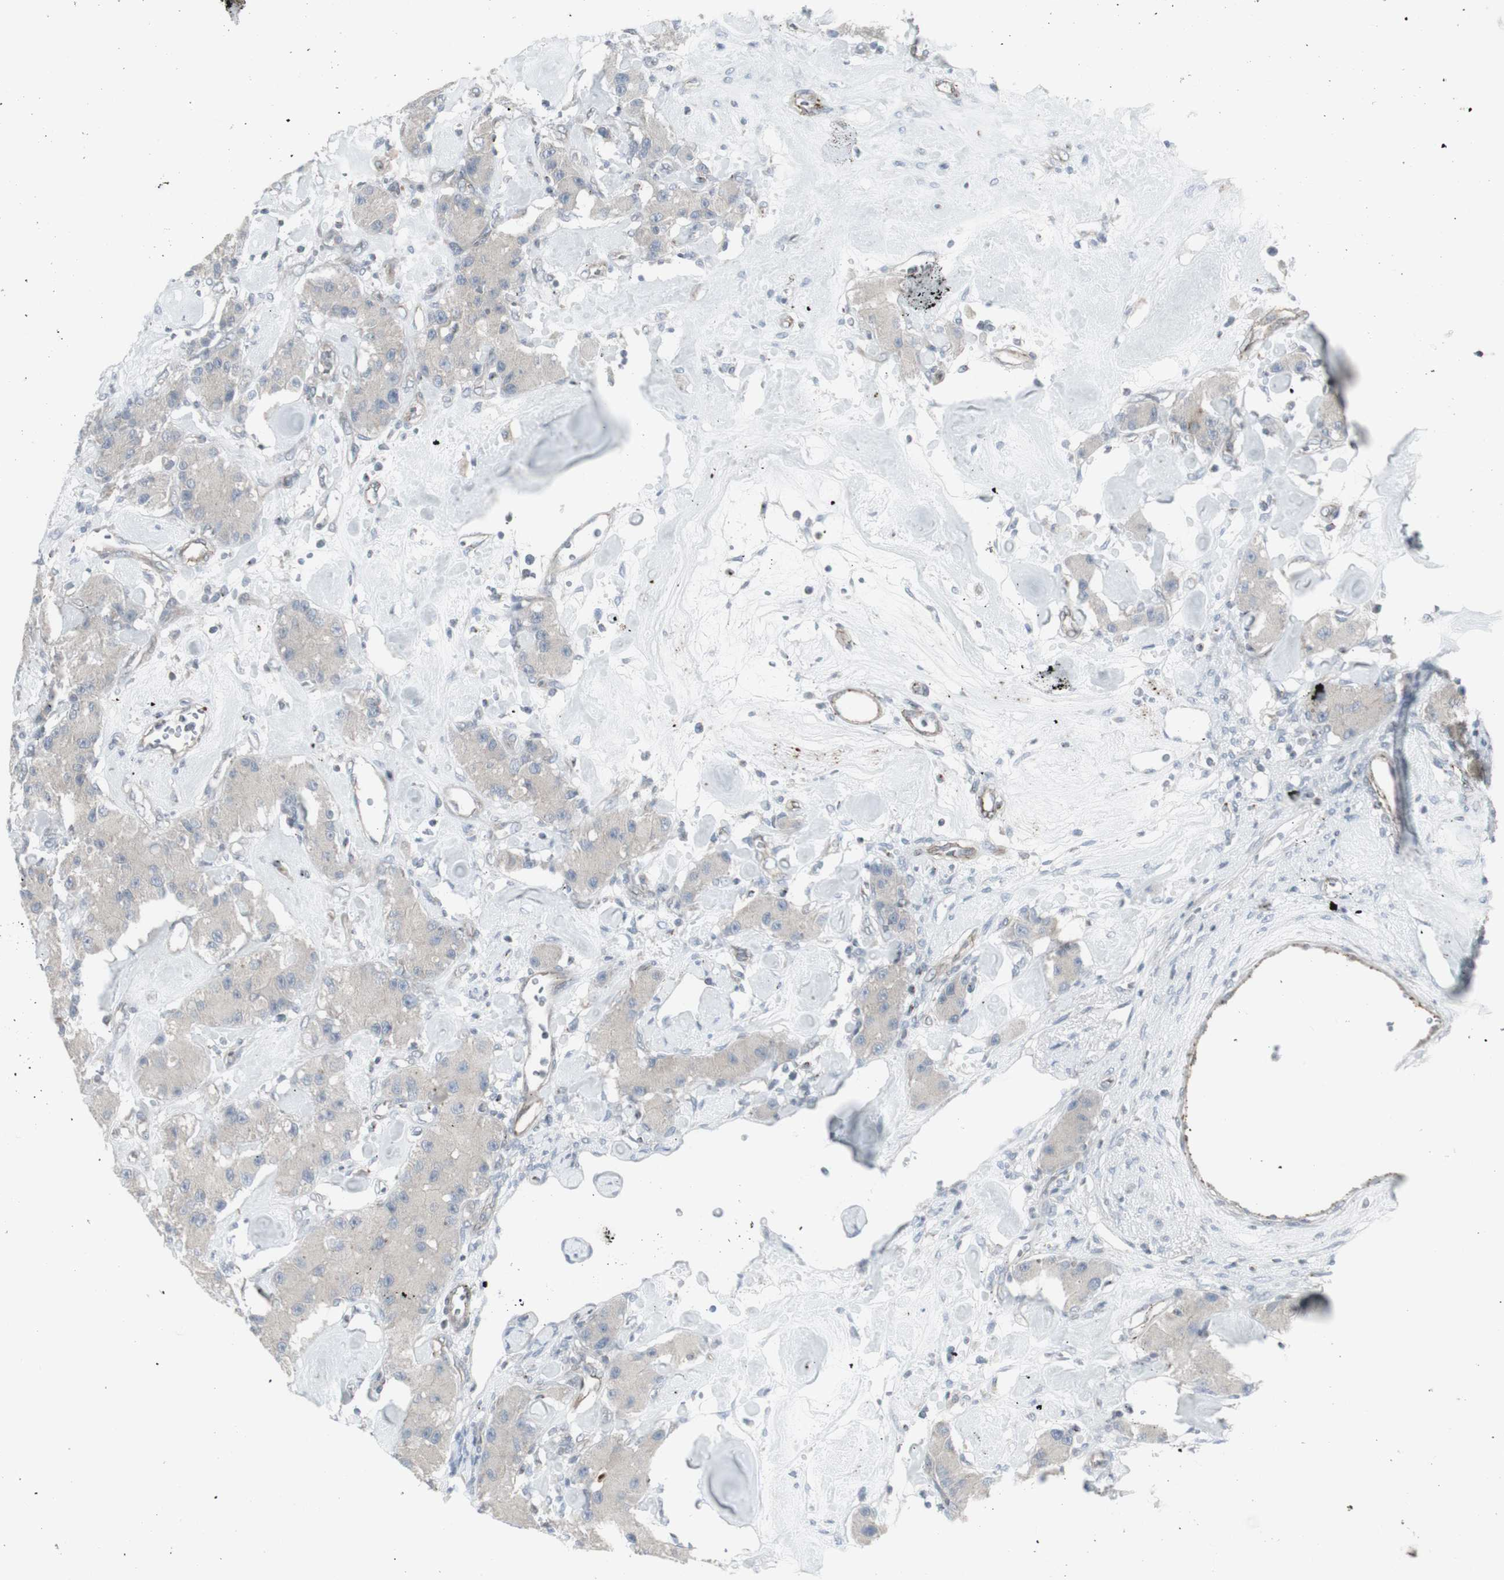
{"staining": {"intensity": "negative", "quantity": "none", "location": "none"}, "tissue": "carcinoid", "cell_type": "Tumor cells", "image_type": "cancer", "snomed": [{"axis": "morphology", "description": "Carcinoid, malignant, NOS"}, {"axis": "topography", "description": "Pancreas"}], "caption": "A high-resolution photomicrograph shows IHC staining of malignant carcinoid, which reveals no significant expression in tumor cells.", "gene": "GALNT6", "patient": {"sex": "male", "age": 41}}